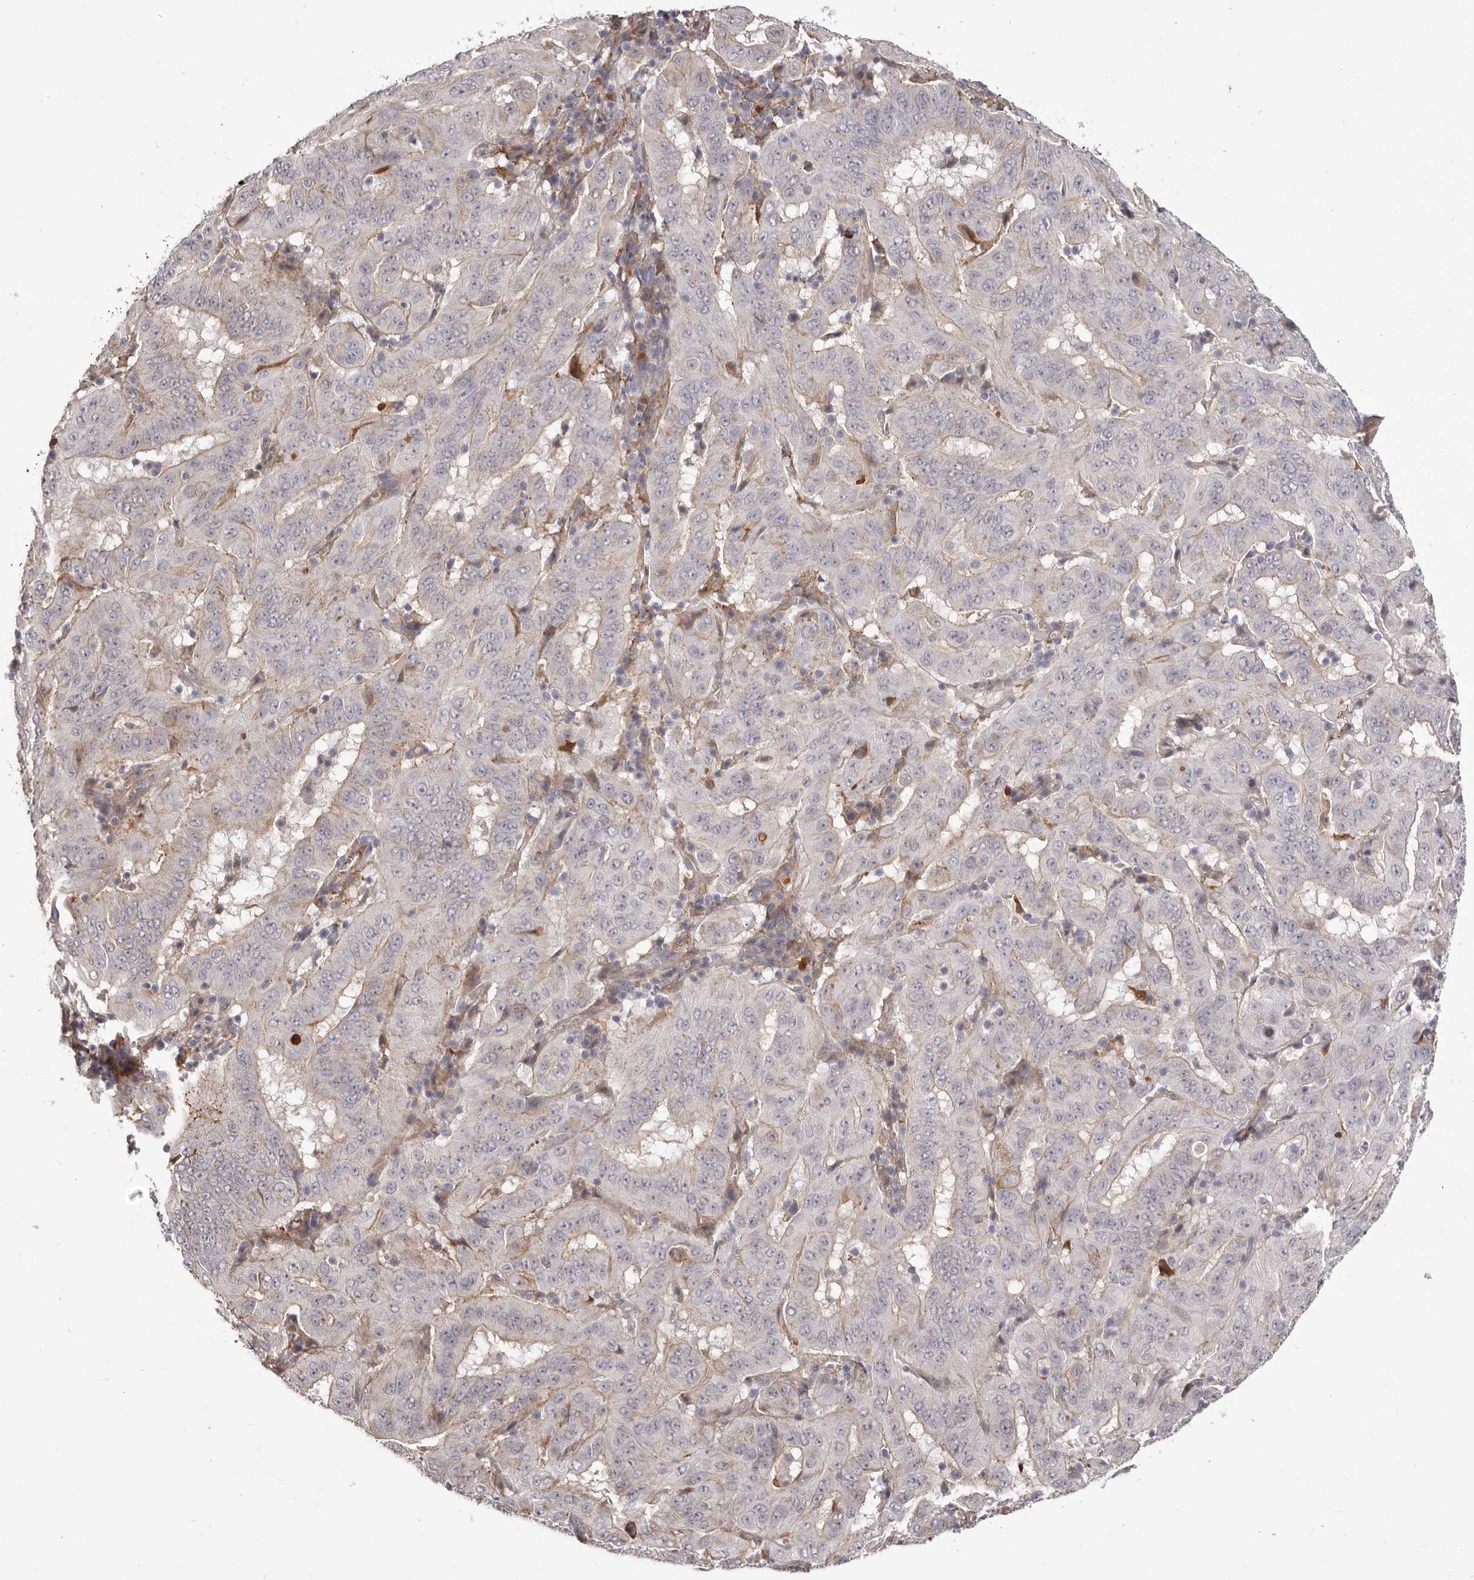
{"staining": {"intensity": "weak", "quantity": "<25%", "location": "cytoplasmic/membranous"}, "tissue": "pancreatic cancer", "cell_type": "Tumor cells", "image_type": "cancer", "snomed": [{"axis": "morphology", "description": "Adenocarcinoma, NOS"}, {"axis": "topography", "description": "Pancreas"}], "caption": "IHC of human pancreatic cancer demonstrates no positivity in tumor cells.", "gene": "OTUD3", "patient": {"sex": "male", "age": 63}}